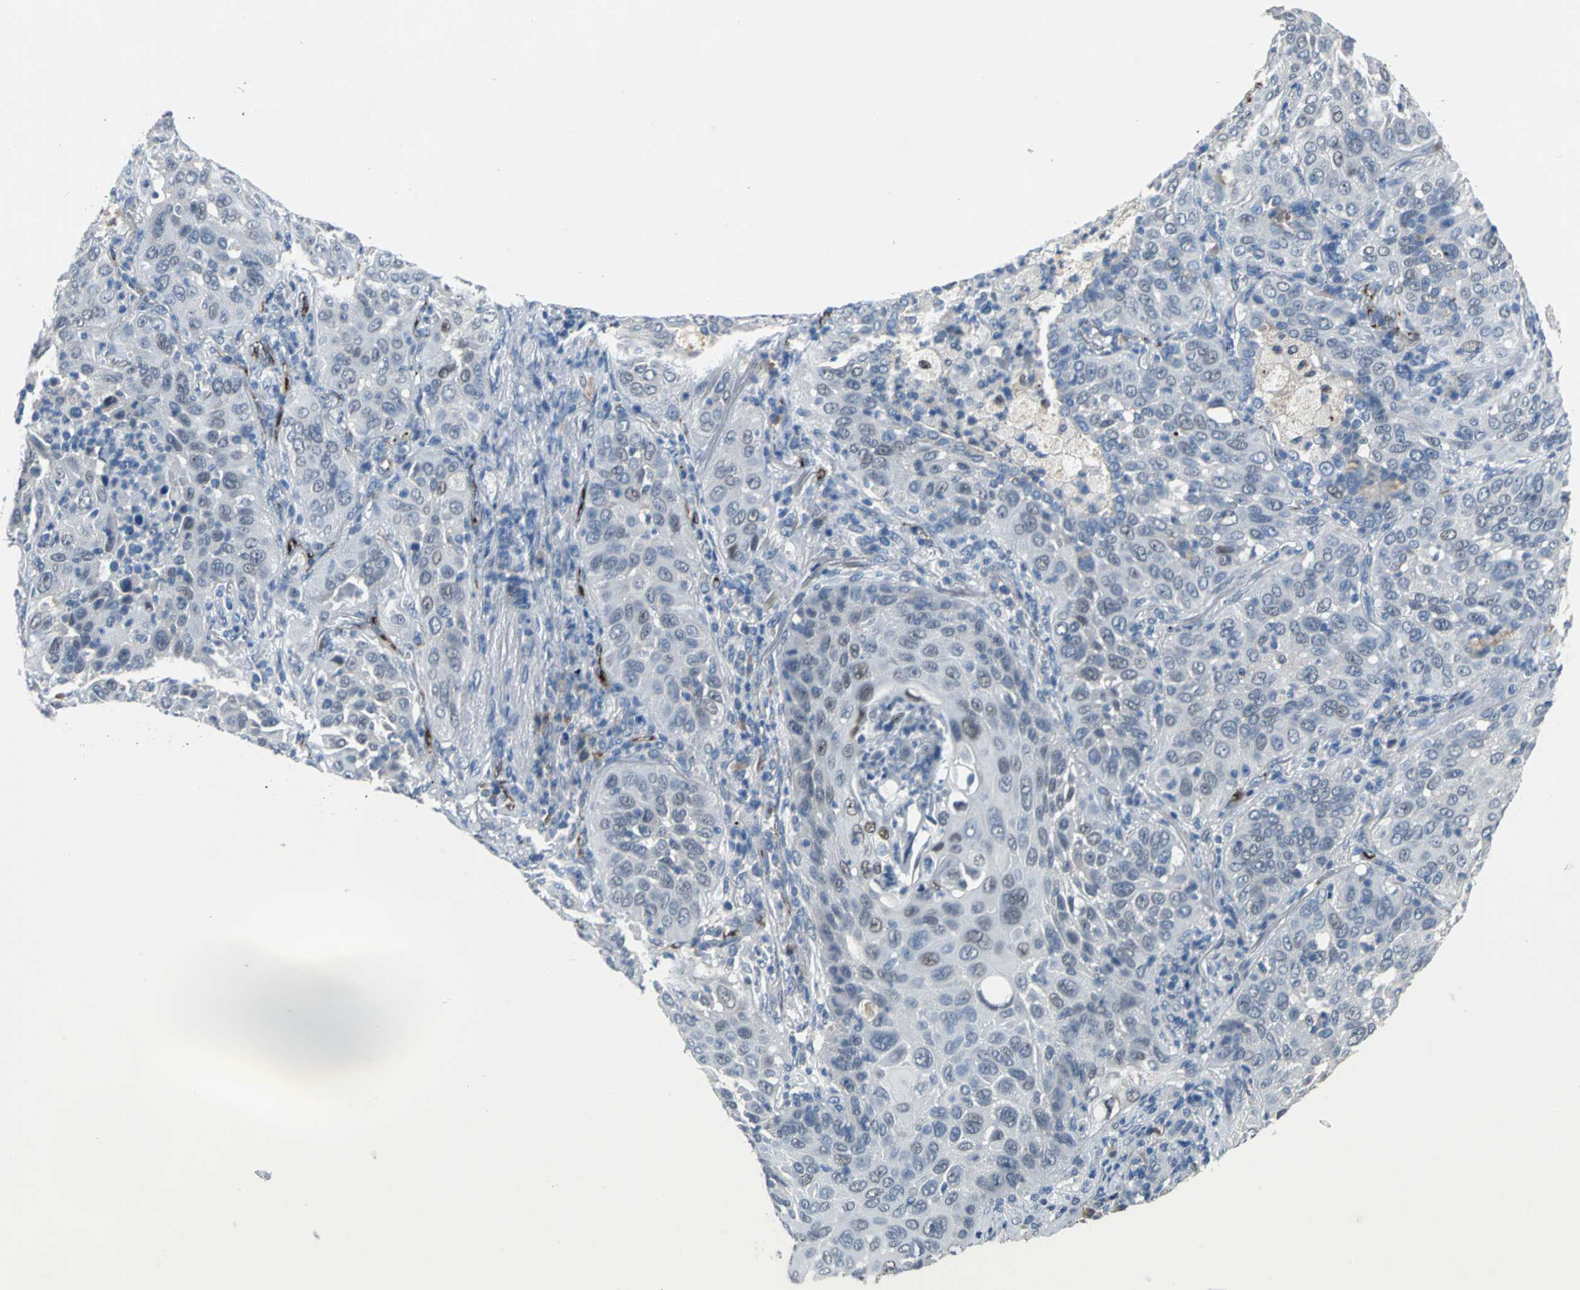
{"staining": {"intensity": "moderate", "quantity": "<25%", "location": "nuclear"}, "tissue": "lung cancer", "cell_type": "Tumor cells", "image_type": "cancer", "snomed": [{"axis": "morphology", "description": "Squamous cell carcinoma, NOS"}, {"axis": "topography", "description": "Lung"}], "caption": "This is a histology image of IHC staining of squamous cell carcinoma (lung), which shows moderate positivity in the nuclear of tumor cells.", "gene": "SELP", "patient": {"sex": "female", "age": 67}}